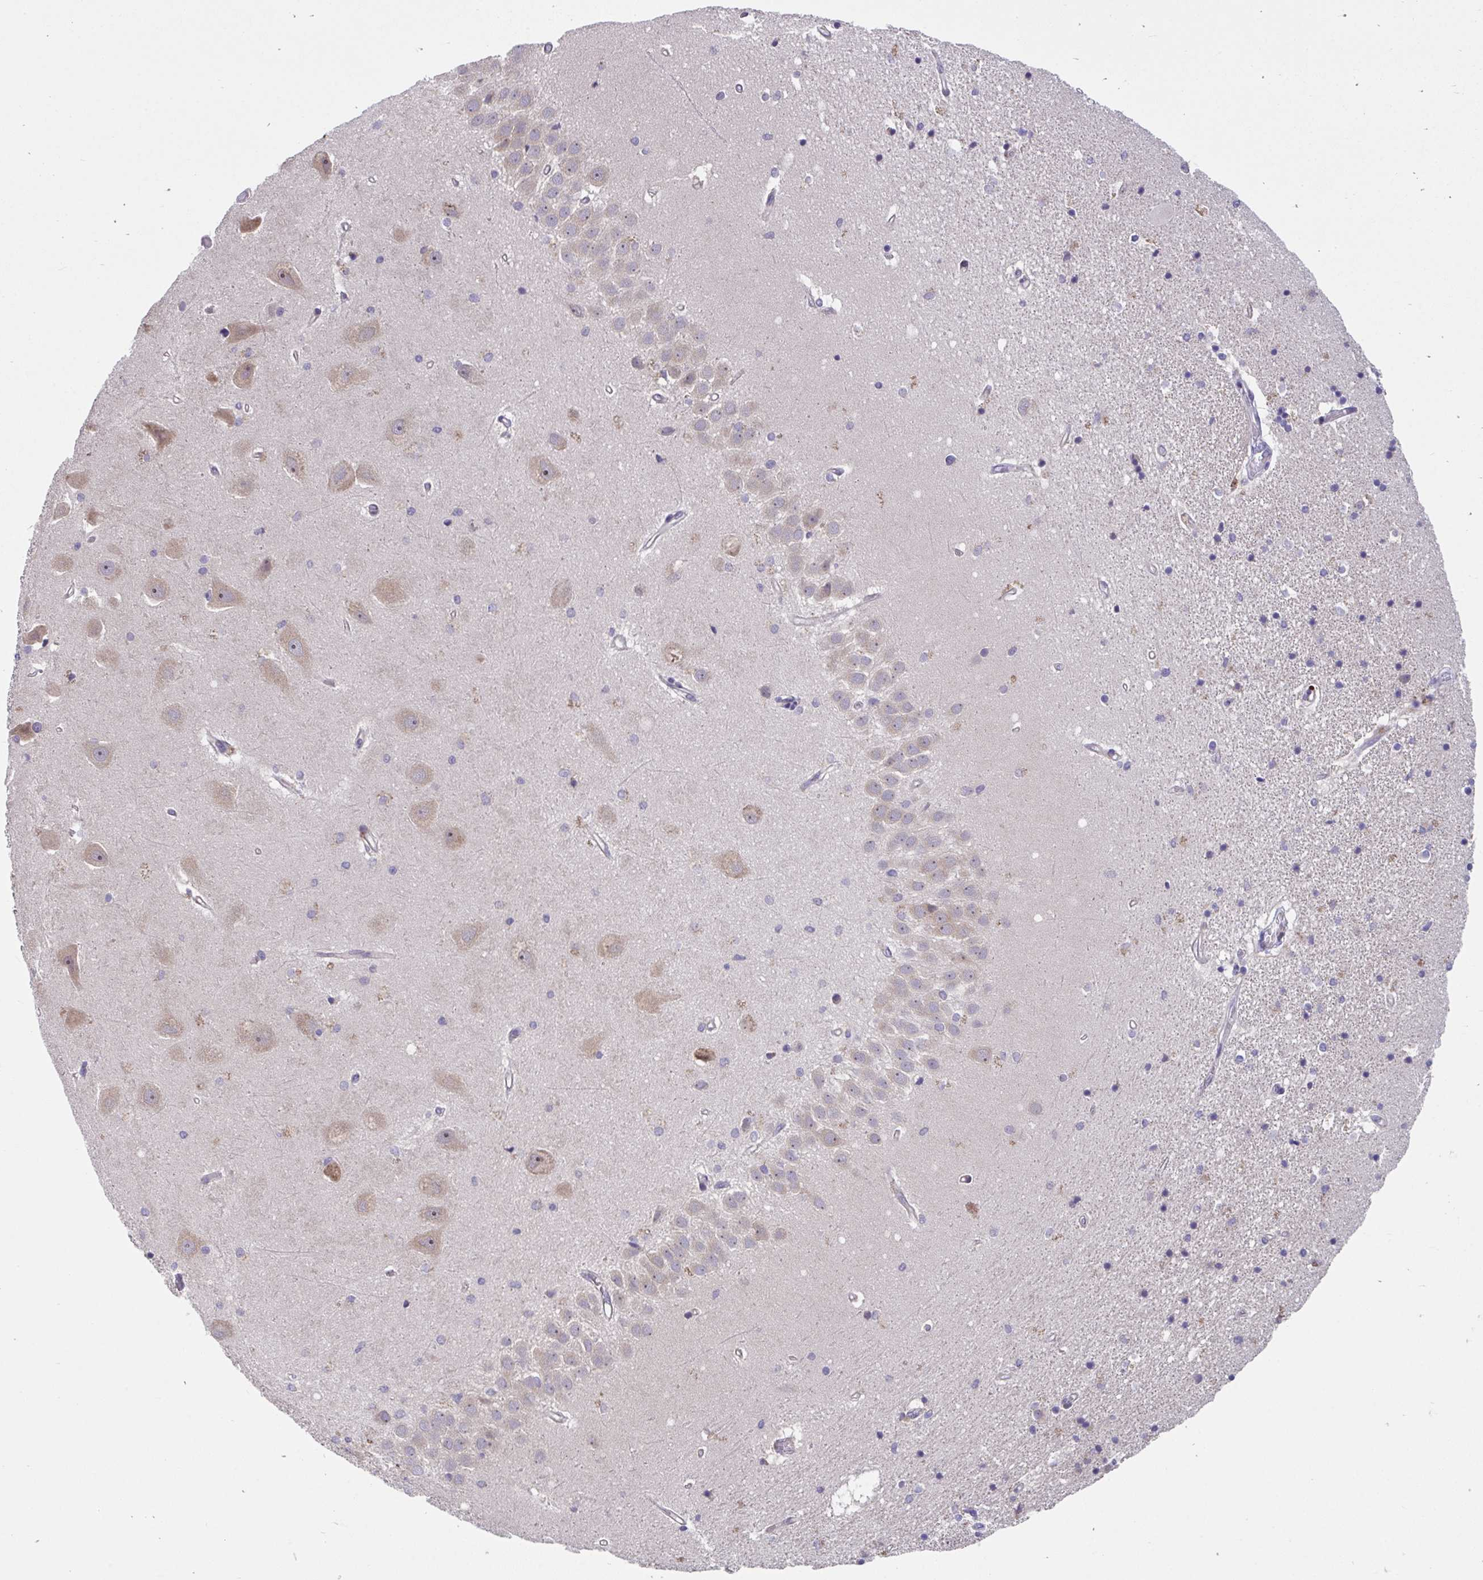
{"staining": {"intensity": "negative", "quantity": "none", "location": "none"}, "tissue": "hippocampus", "cell_type": "Glial cells", "image_type": "normal", "snomed": [{"axis": "morphology", "description": "Normal tissue, NOS"}, {"axis": "topography", "description": "Hippocampus"}], "caption": "Immunohistochemical staining of normal human hippocampus shows no significant positivity in glial cells. (Immunohistochemistry (ihc), brightfield microscopy, high magnification).", "gene": "SUSD4", "patient": {"sex": "male", "age": 63}}